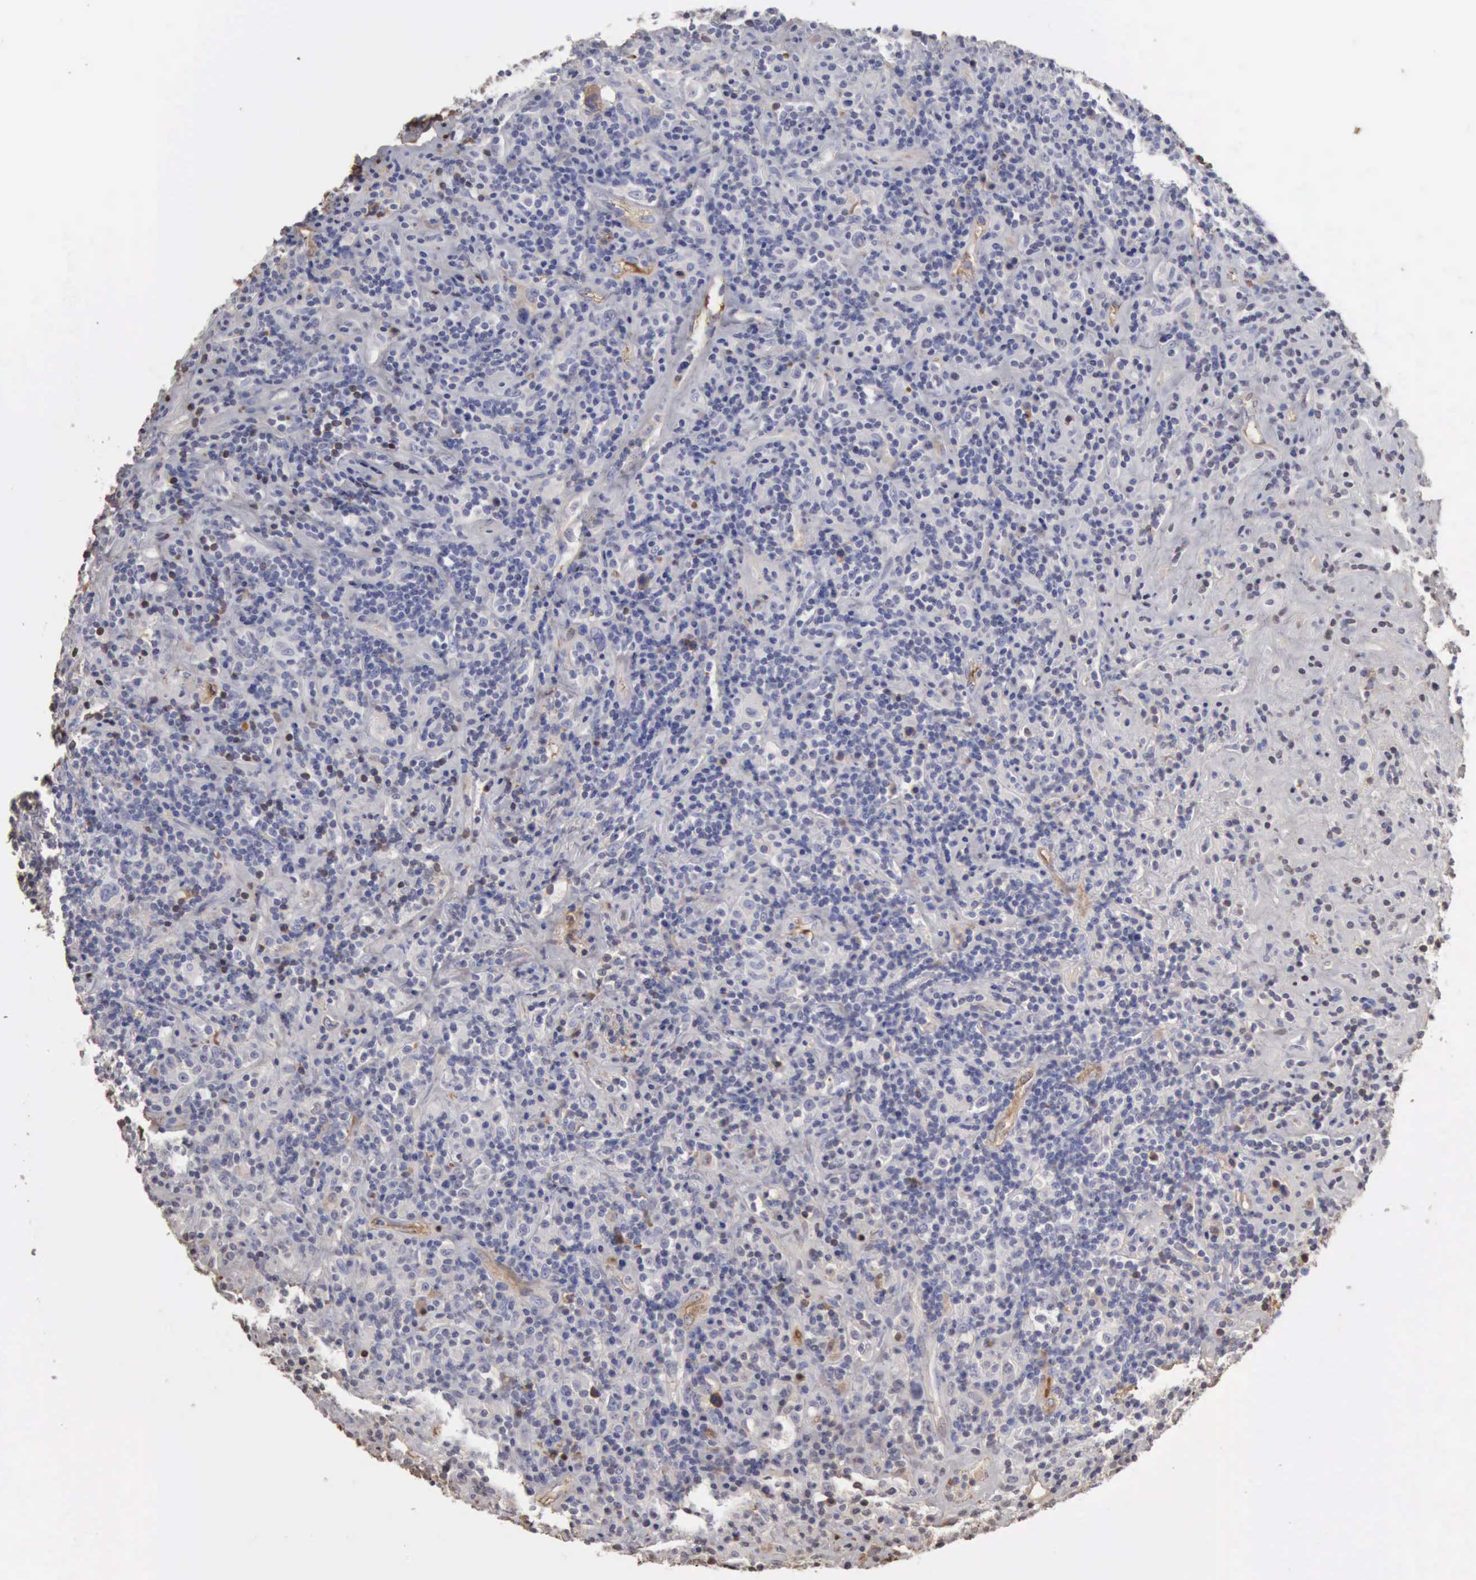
{"staining": {"intensity": "negative", "quantity": "none", "location": "none"}, "tissue": "lymphoma", "cell_type": "Tumor cells", "image_type": "cancer", "snomed": [{"axis": "morphology", "description": "Hodgkin's disease, NOS"}, {"axis": "topography", "description": "Lymph node"}], "caption": "Protein analysis of lymphoma exhibits no significant staining in tumor cells.", "gene": "SERPINA1", "patient": {"sex": "male", "age": 46}}